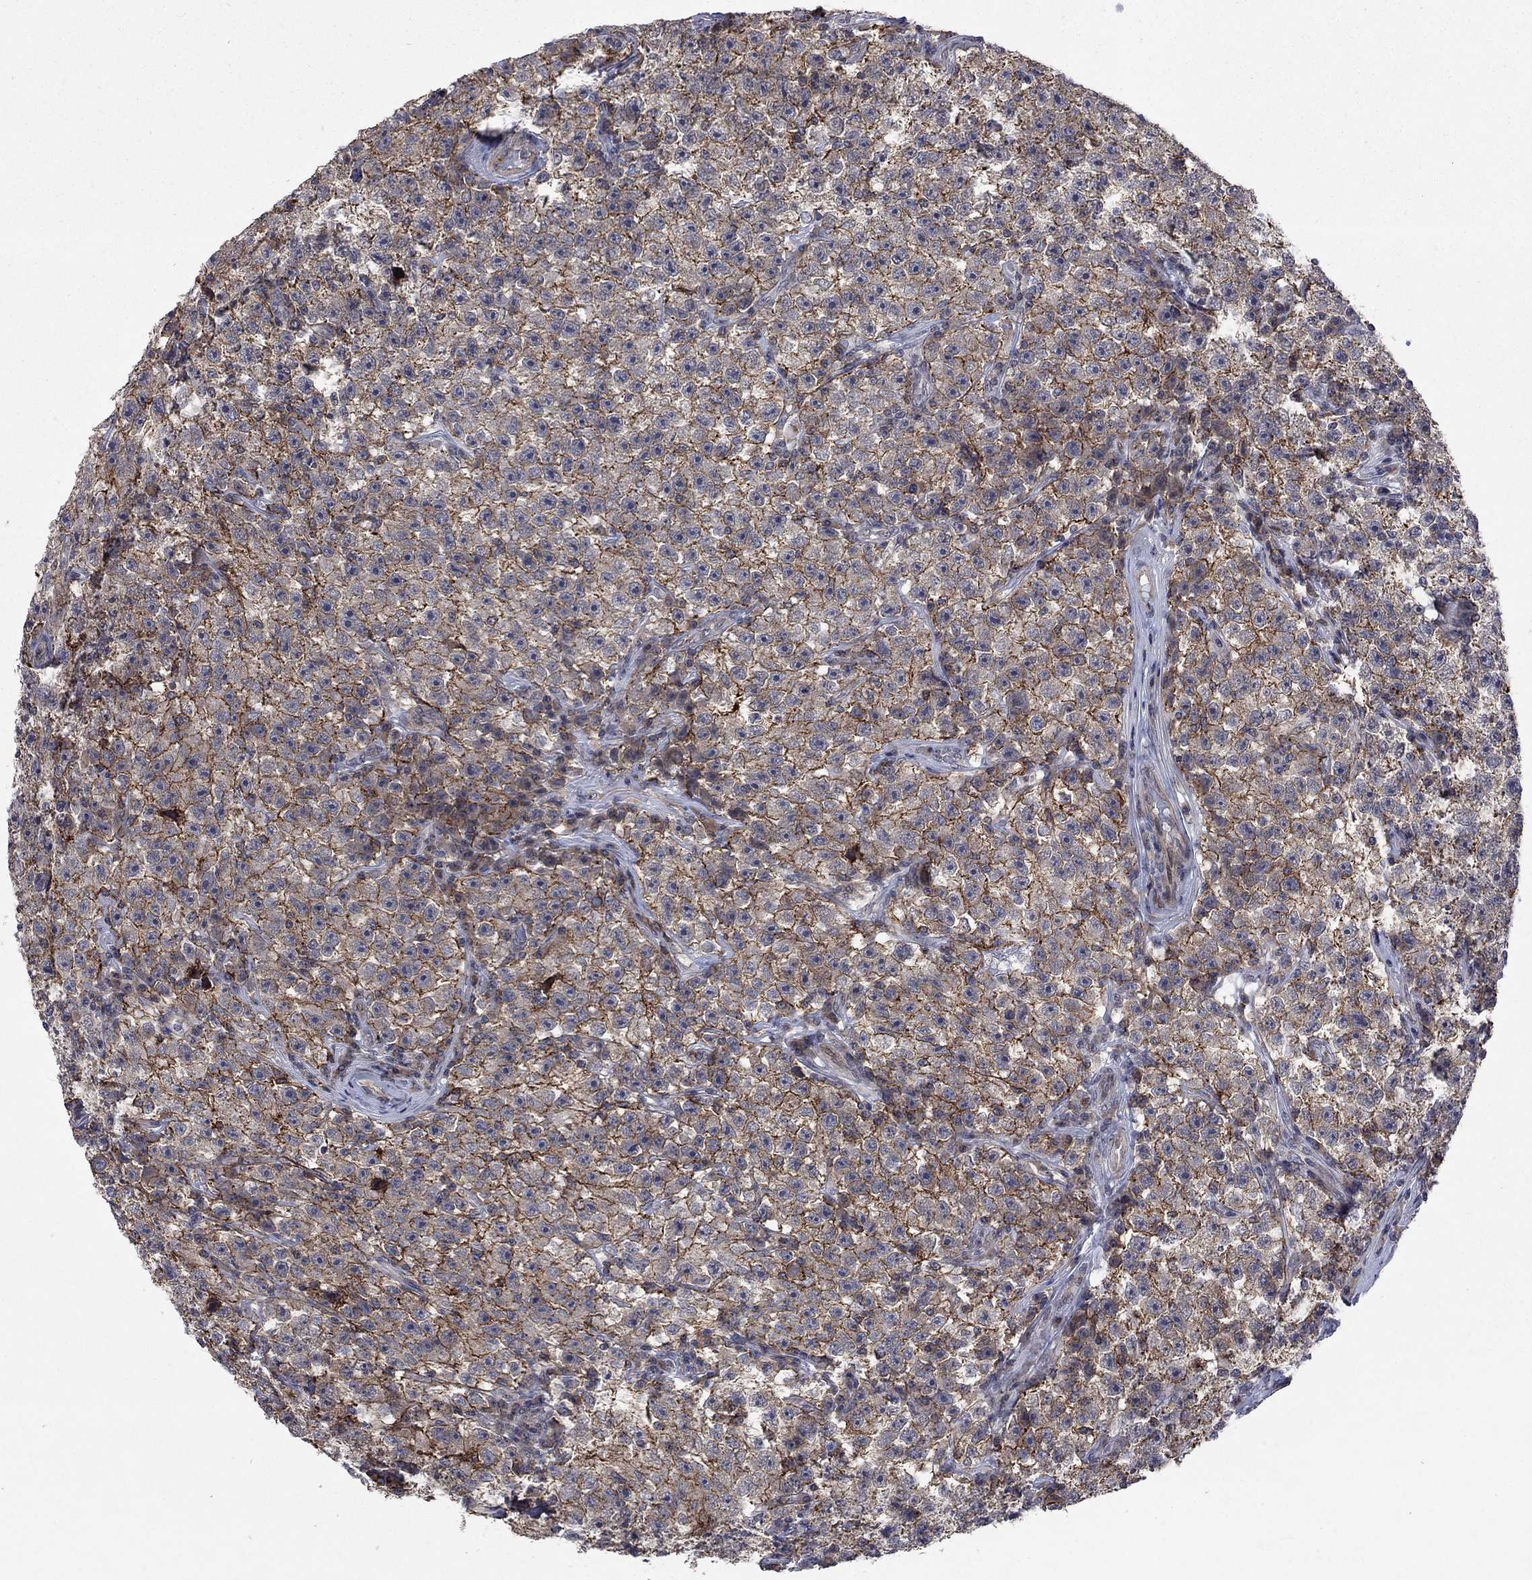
{"staining": {"intensity": "moderate", "quantity": ">75%", "location": "cytoplasmic/membranous"}, "tissue": "testis cancer", "cell_type": "Tumor cells", "image_type": "cancer", "snomed": [{"axis": "morphology", "description": "Seminoma, NOS"}, {"axis": "topography", "description": "Testis"}], "caption": "Immunohistochemistry (DAB) staining of testis cancer (seminoma) exhibits moderate cytoplasmic/membranous protein expression in about >75% of tumor cells.", "gene": "PPP1R9A", "patient": {"sex": "male", "age": 22}}